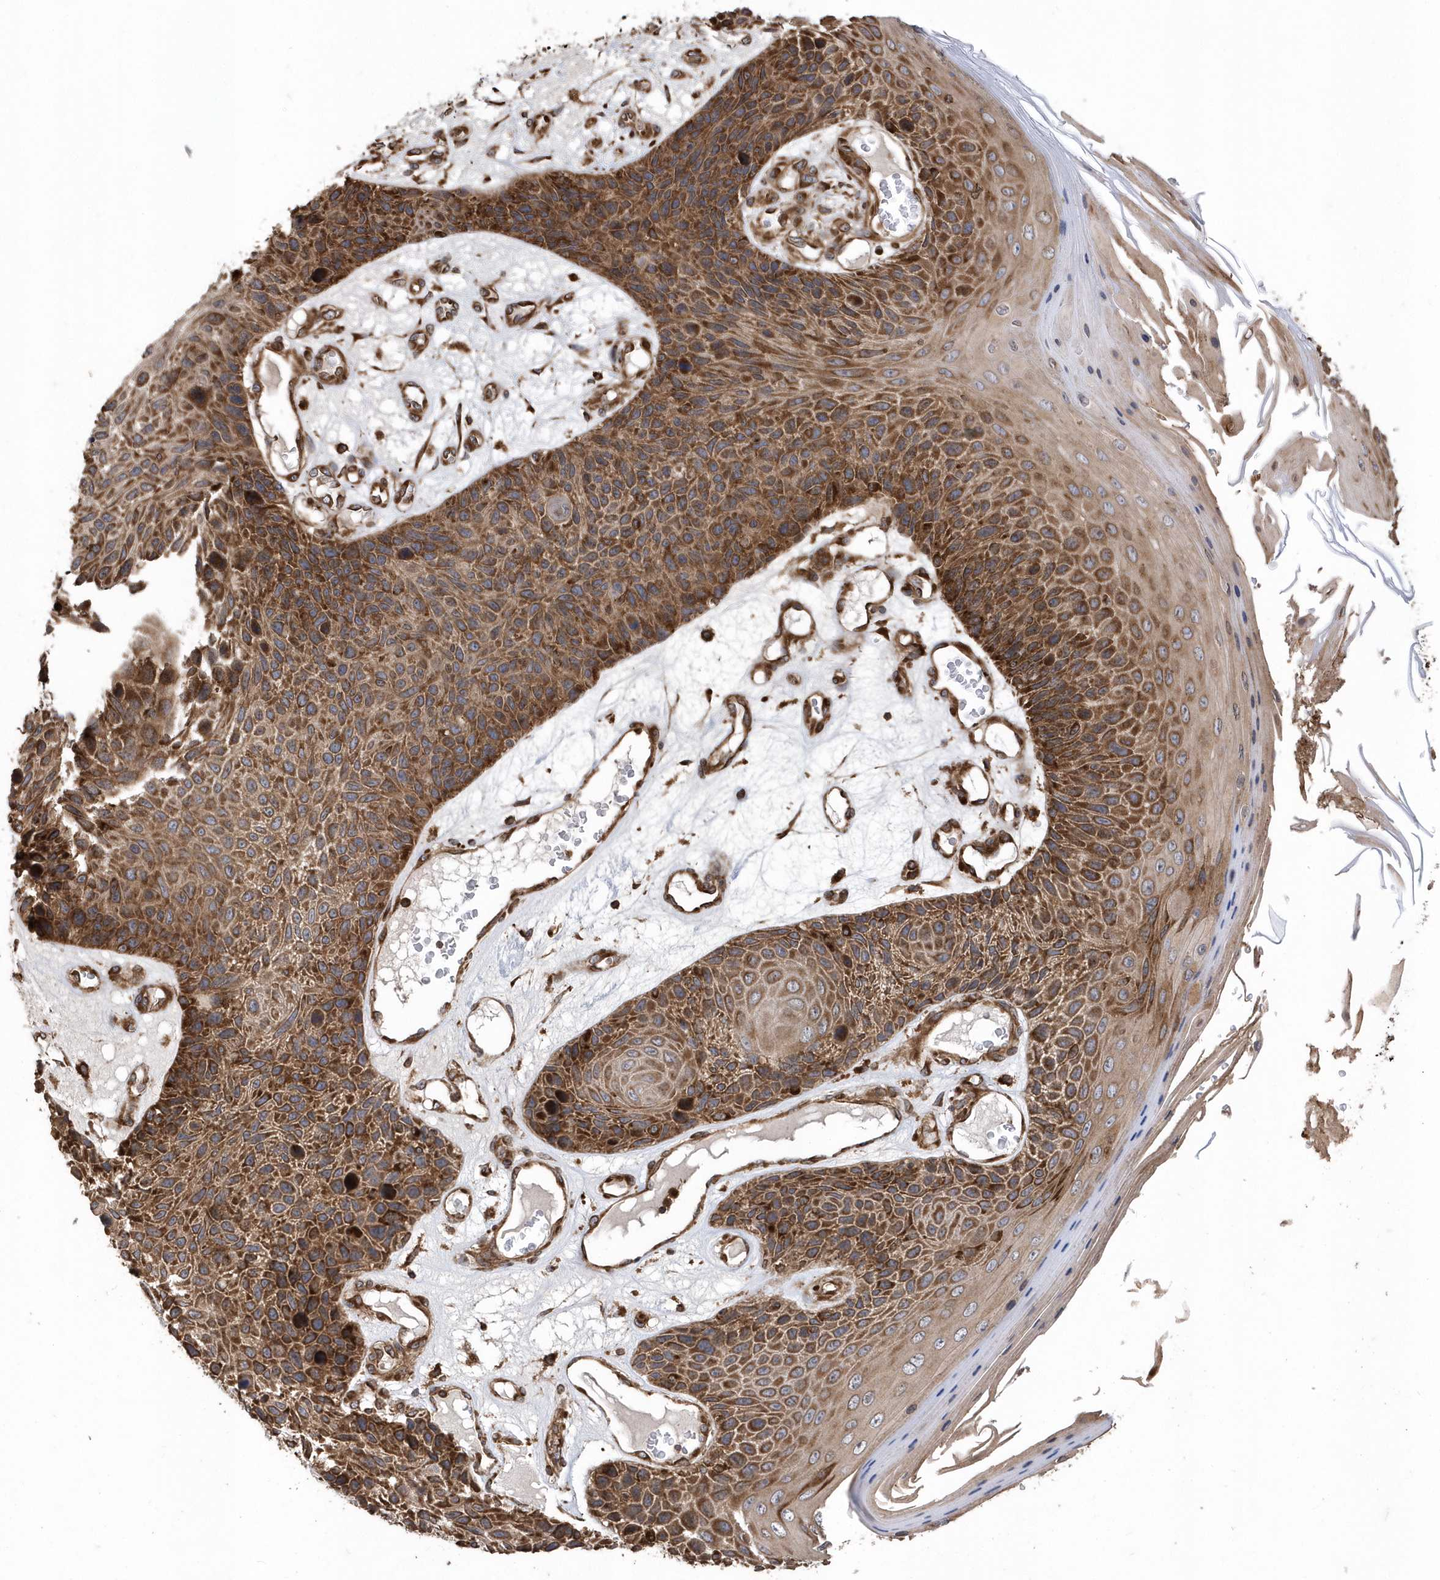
{"staining": {"intensity": "moderate", "quantity": ">75%", "location": "cytoplasmic/membranous"}, "tissue": "skin cancer", "cell_type": "Tumor cells", "image_type": "cancer", "snomed": [{"axis": "morphology", "description": "Squamous cell carcinoma, NOS"}, {"axis": "topography", "description": "Skin"}], "caption": "Immunohistochemistry (IHC) histopathology image of skin cancer stained for a protein (brown), which exhibits medium levels of moderate cytoplasmic/membranous expression in about >75% of tumor cells.", "gene": "WASHC5", "patient": {"sex": "female", "age": 88}}